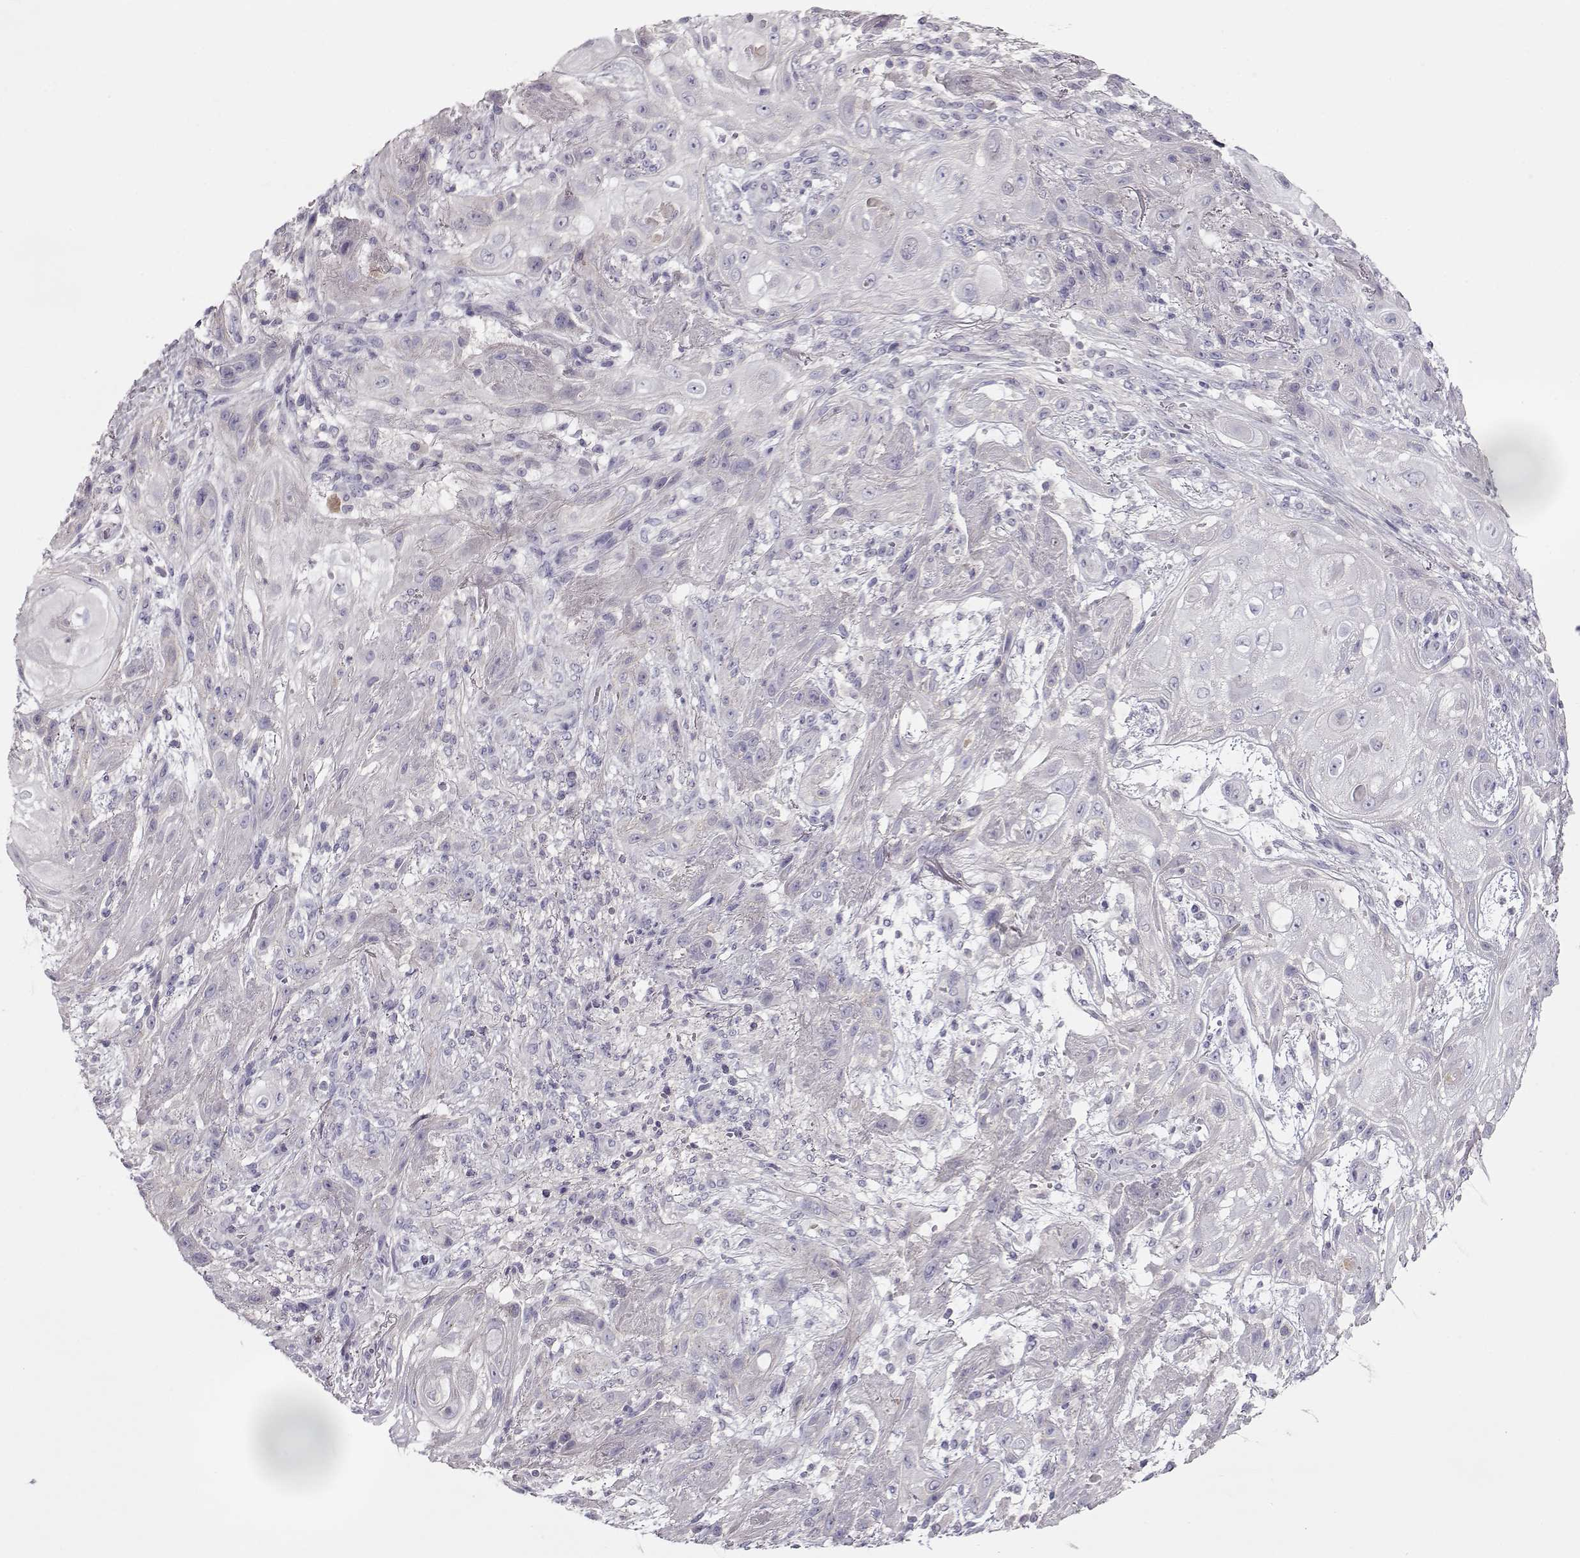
{"staining": {"intensity": "negative", "quantity": "none", "location": "none"}, "tissue": "skin cancer", "cell_type": "Tumor cells", "image_type": "cancer", "snomed": [{"axis": "morphology", "description": "Squamous cell carcinoma, NOS"}, {"axis": "topography", "description": "Skin"}], "caption": "Immunohistochemistry (IHC) of squamous cell carcinoma (skin) displays no expression in tumor cells.", "gene": "GRK1", "patient": {"sex": "male", "age": 62}}